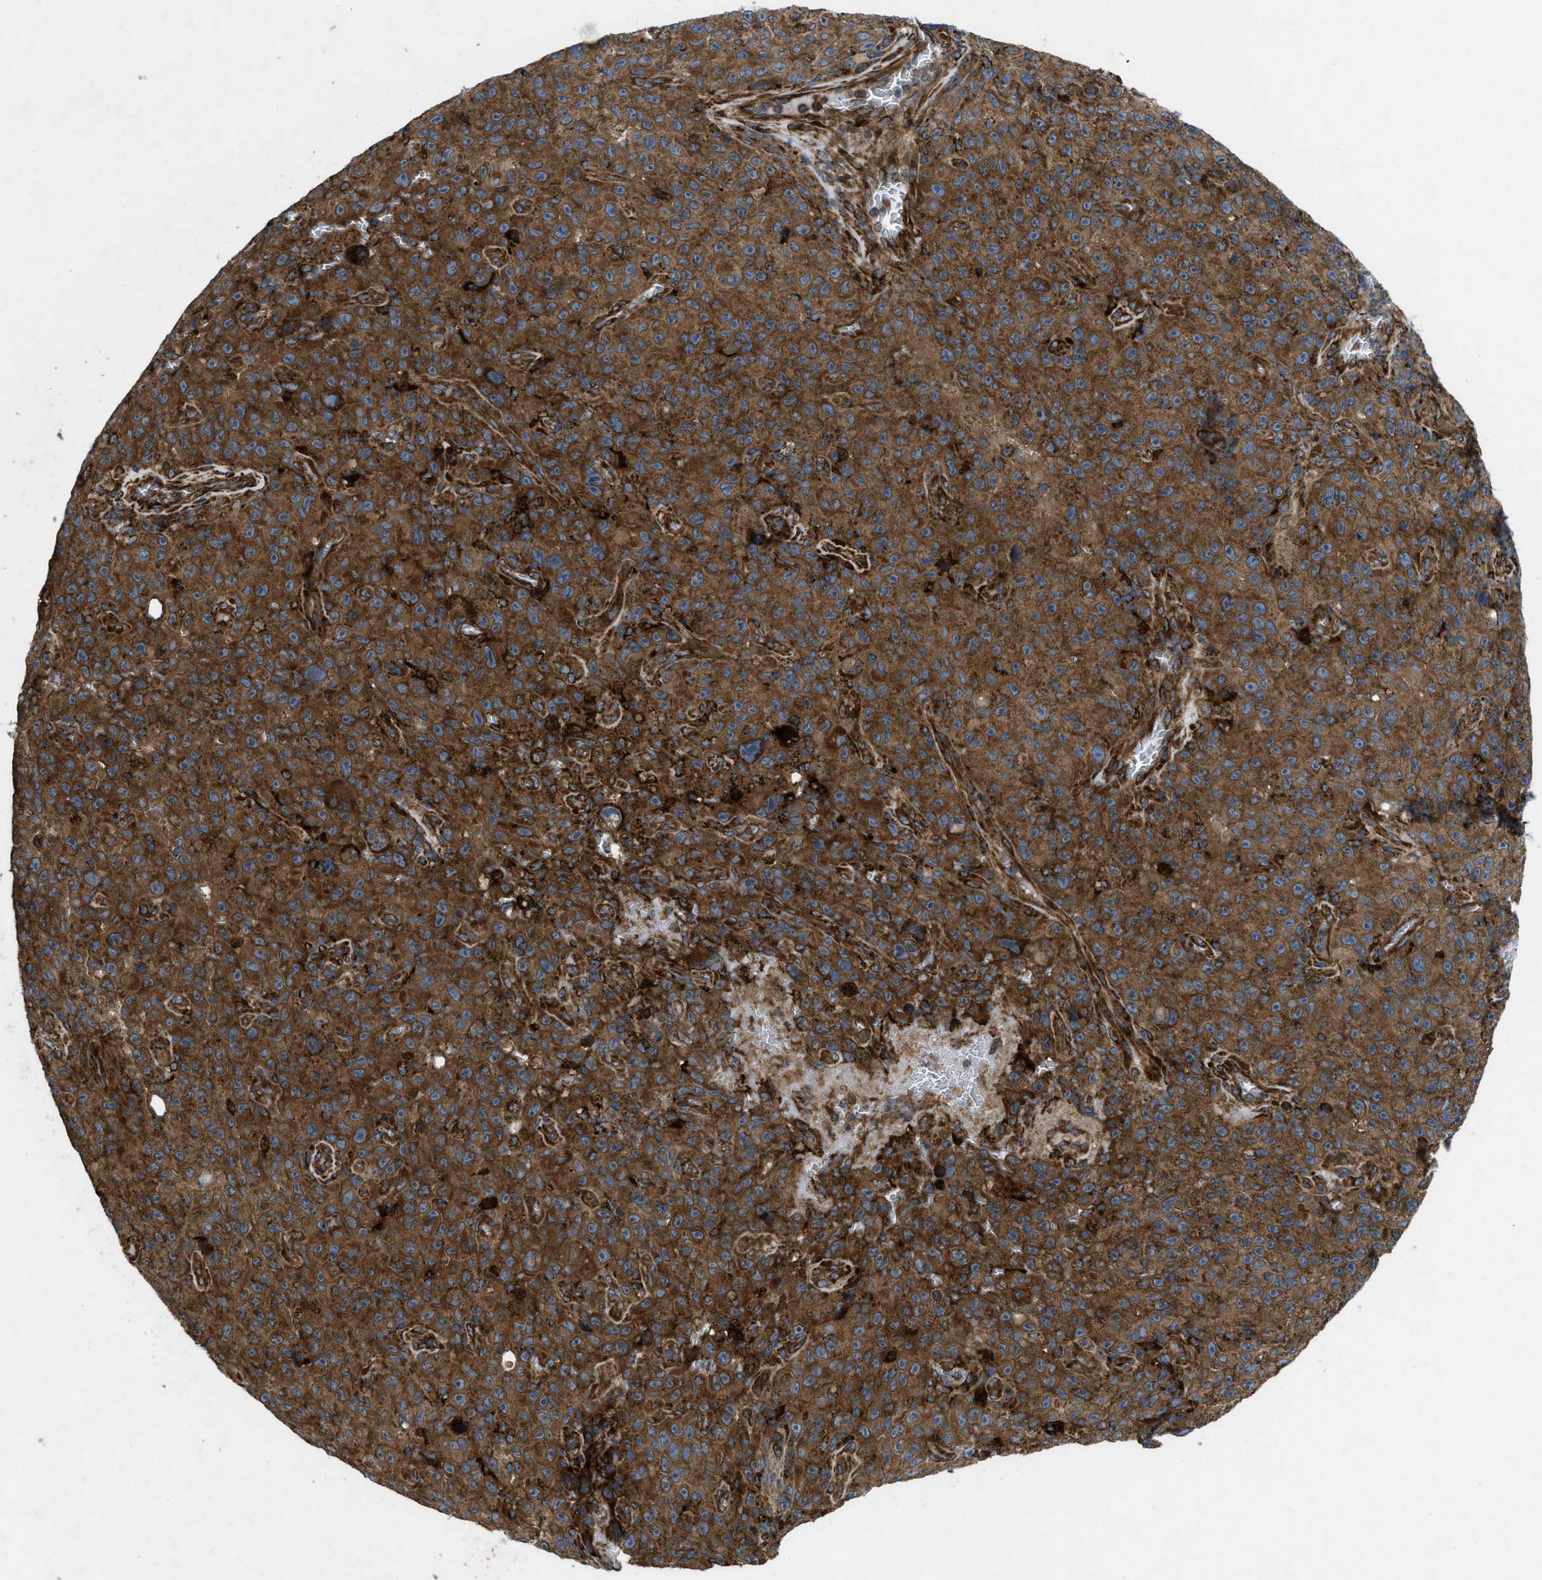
{"staining": {"intensity": "strong", "quantity": ">75%", "location": "cytoplasmic/membranous"}, "tissue": "melanoma", "cell_type": "Tumor cells", "image_type": "cancer", "snomed": [{"axis": "morphology", "description": "Malignant melanoma, NOS"}, {"axis": "topography", "description": "Skin"}], "caption": "This is a histology image of immunohistochemistry (IHC) staining of malignant melanoma, which shows strong staining in the cytoplasmic/membranous of tumor cells.", "gene": "PER3", "patient": {"sex": "female", "age": 82}}